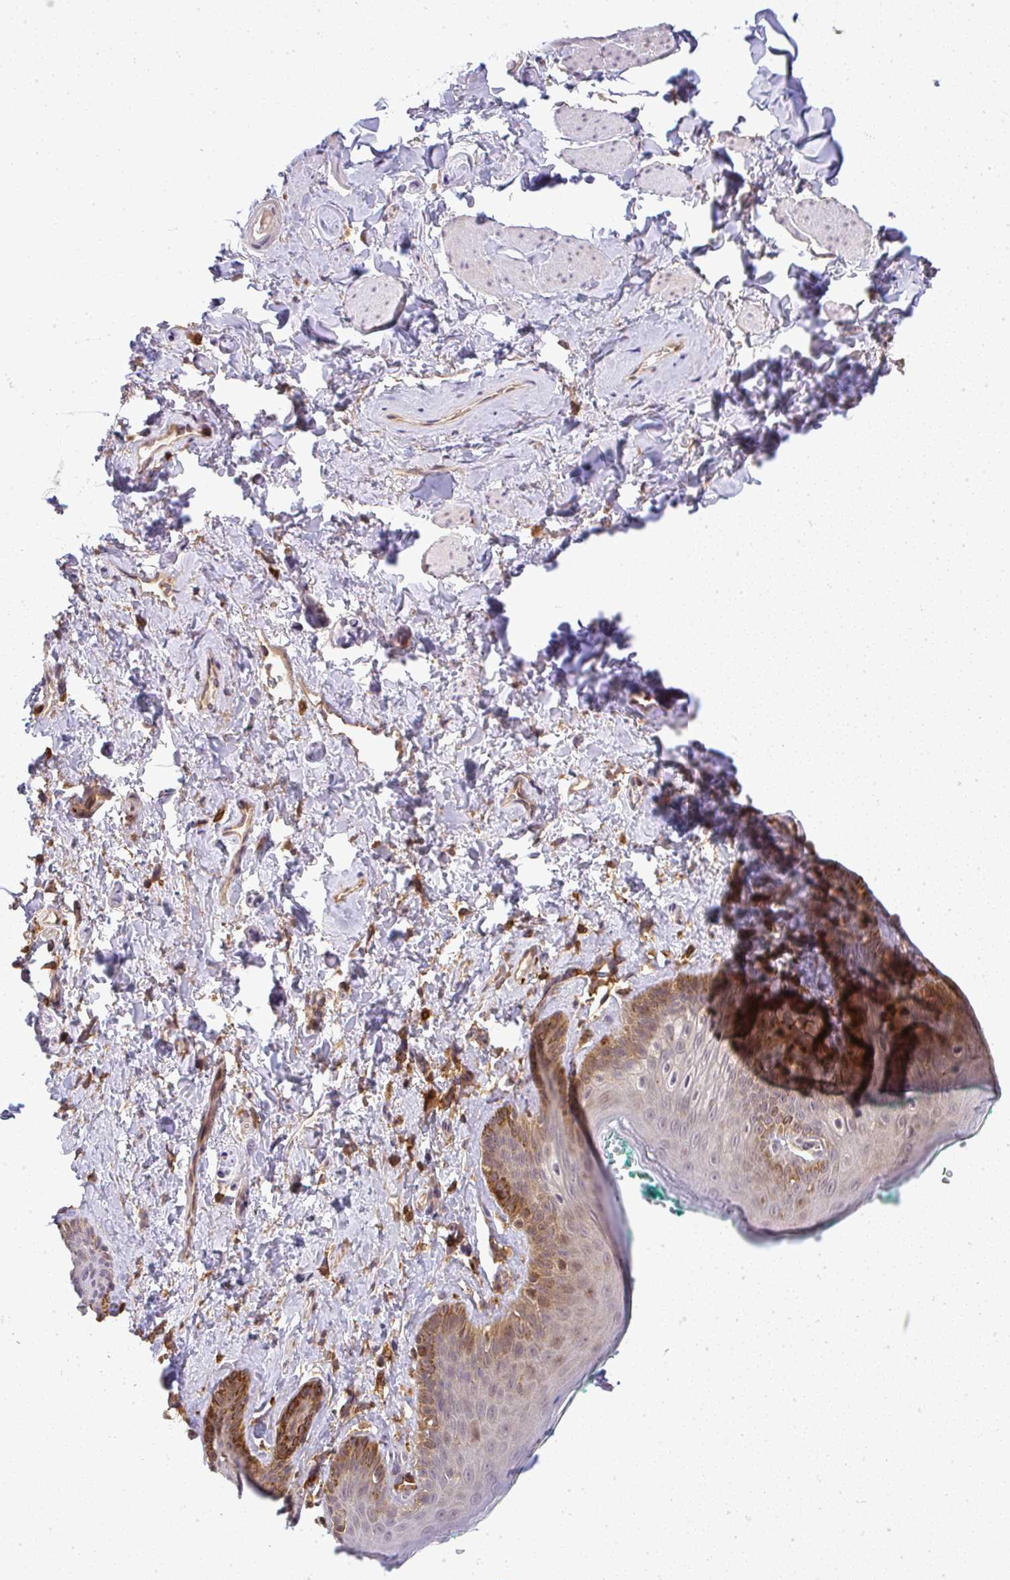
{"staining": {"intensity": "moderate", "quantity": "<25%", "location": "cytoplasmic/membranous"}, "tissue": "skin", "cell_type": "Epidermal cells", "image_type": "normal", "snomed": [{"axis": "morphology", "description": "Normal tissue, NOS"}, {"axis": "topography", "description": "Vulva"}, {"axis": "topography", "description": "Peripheral nerve tissue"}], "caption": "Skin stained with DAB IHC shows low levels of moderate cytoplasmic/membranous expression in approximately <25% of epidermal cells.", "gene": "FAM153A", "patient": {"sex": "female", "age": 66}}